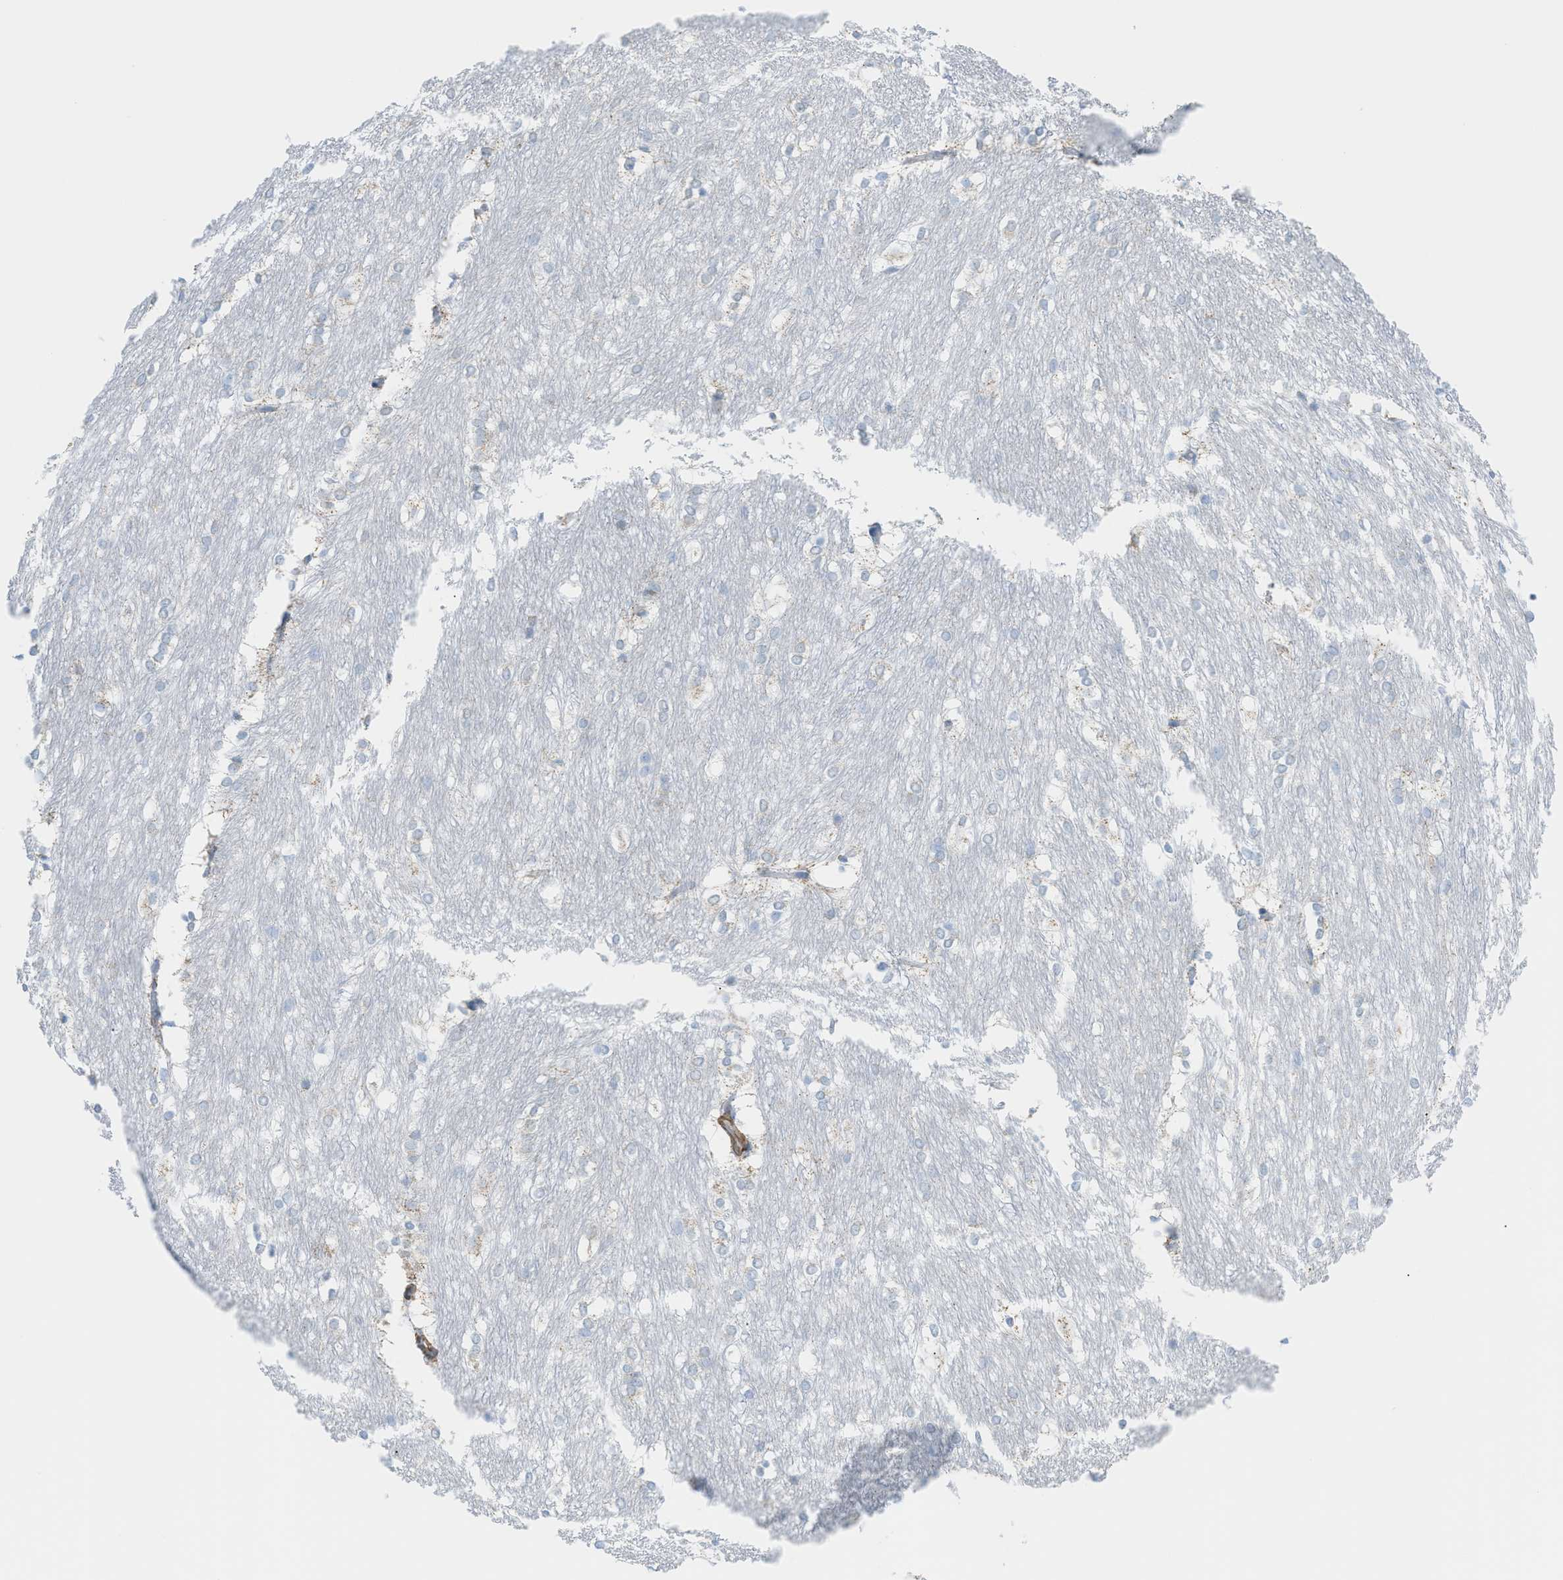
{"staining": {"intensity": "weak", "quantity": "<25%", "location": "cytoplasmic/membranous"}, "tissue": "caudate", "cell_type": "Glial cells", "image_type": "normal", "snomed": [{"axis": "morphology", "description": "Normal tissue, NOS"}, {"axis": "topography", "description": "Lateral ventricle wall"}], "caption": "Glial cells are negative for protein expression in benign human caudate.", "gene": "MYH11", "patient": {"sex": "female", "age": 19}}